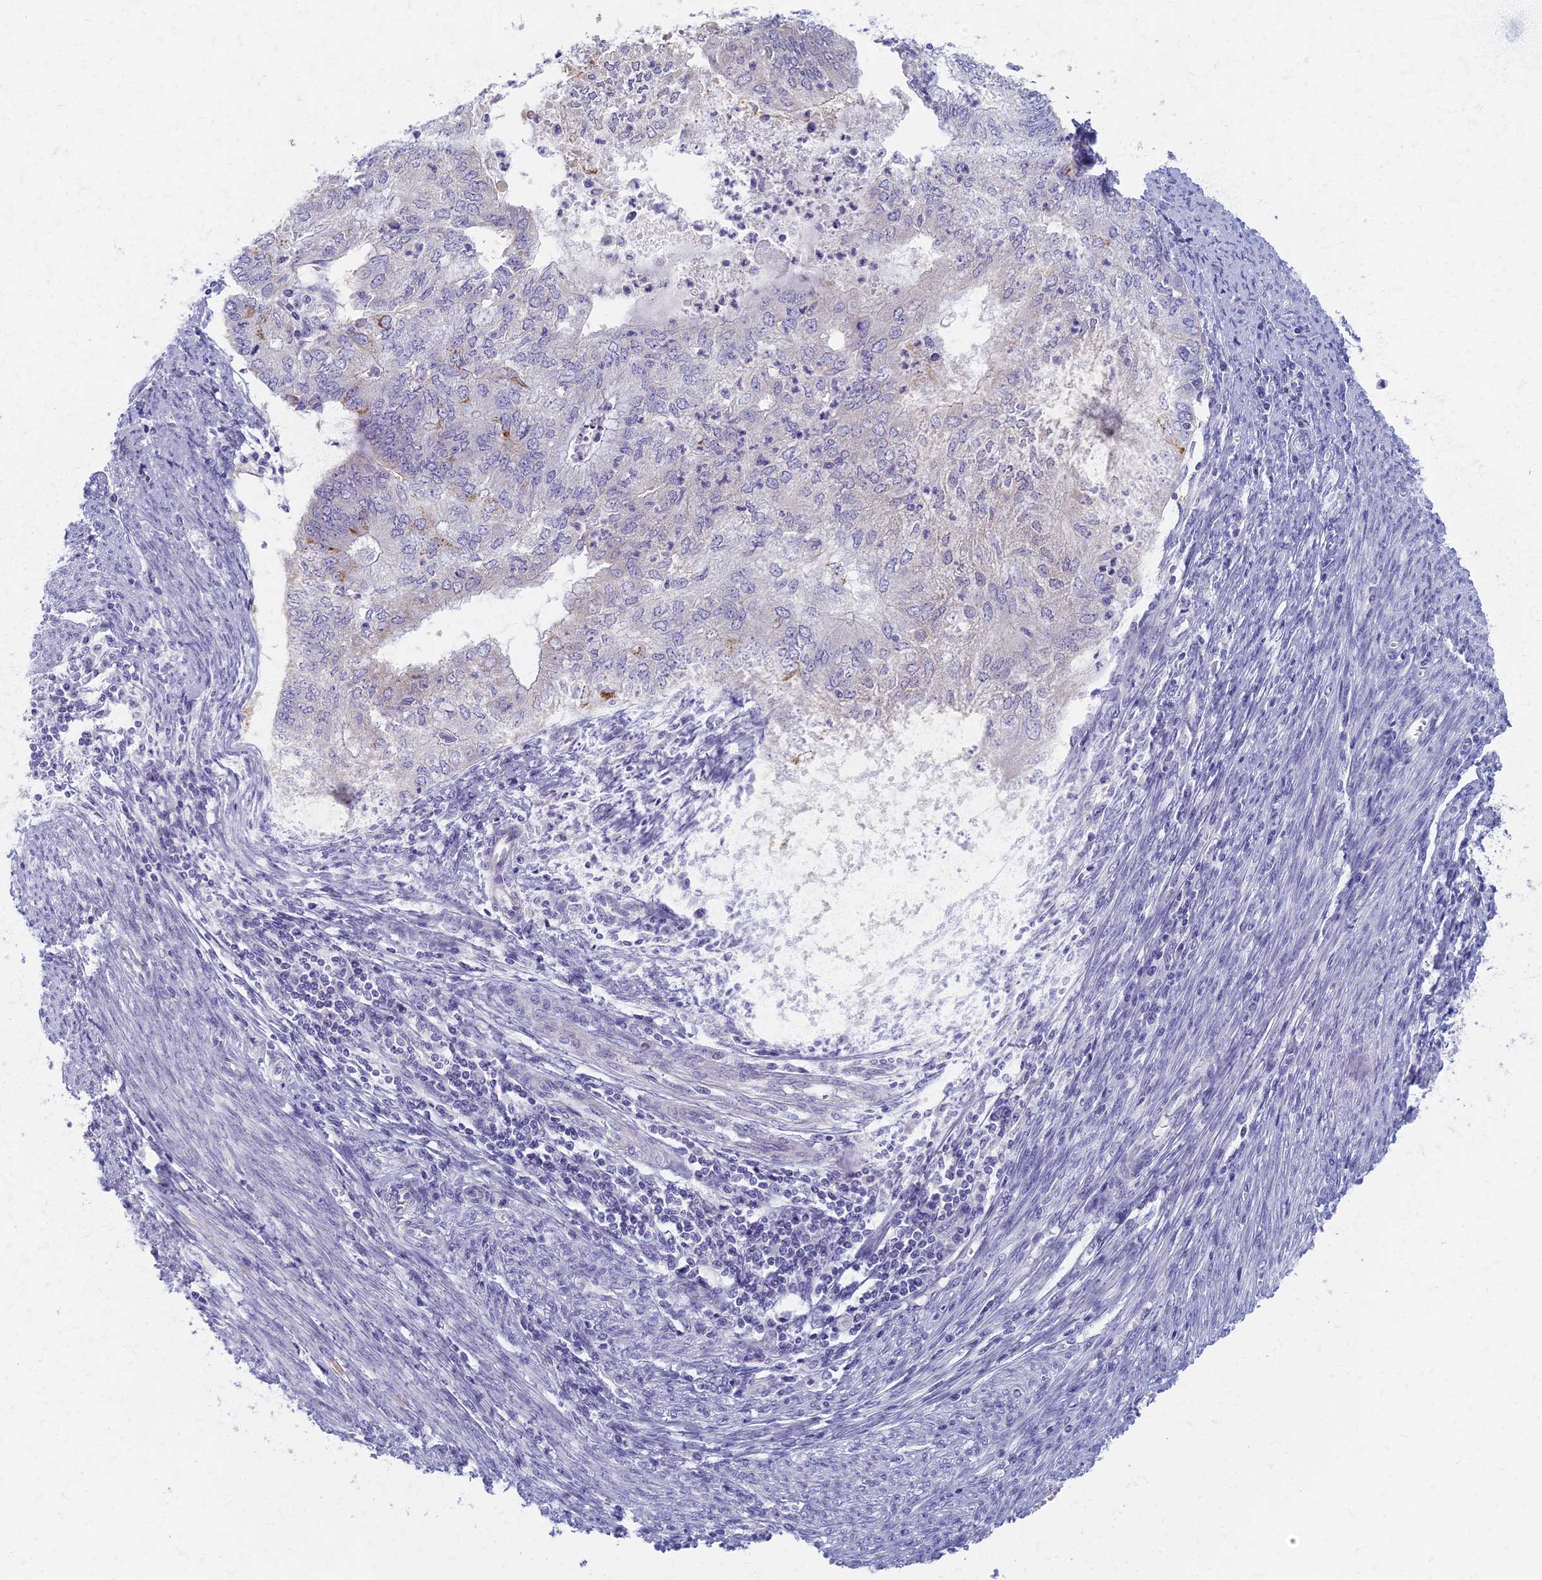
{"staining": {"intensity": "weak", "quantity": "<25%", "location": "cytoplasmic/membranous"}, "tissue": "endometrial cancer", "cell_type": "Tumor cells", "image_type": "cancer", "snomed": [{"axis": "morphology", "description": "Adenocarcinoma, NOS"}, {"axis": "topography", "description": "Endometrium"}], "caption": "A photomicrograph of human endometrial adenocarcinoma is negative for staining in tumor cells.", "gene": "AP4E1", "patient": {"sex": "female", "age": 68}}